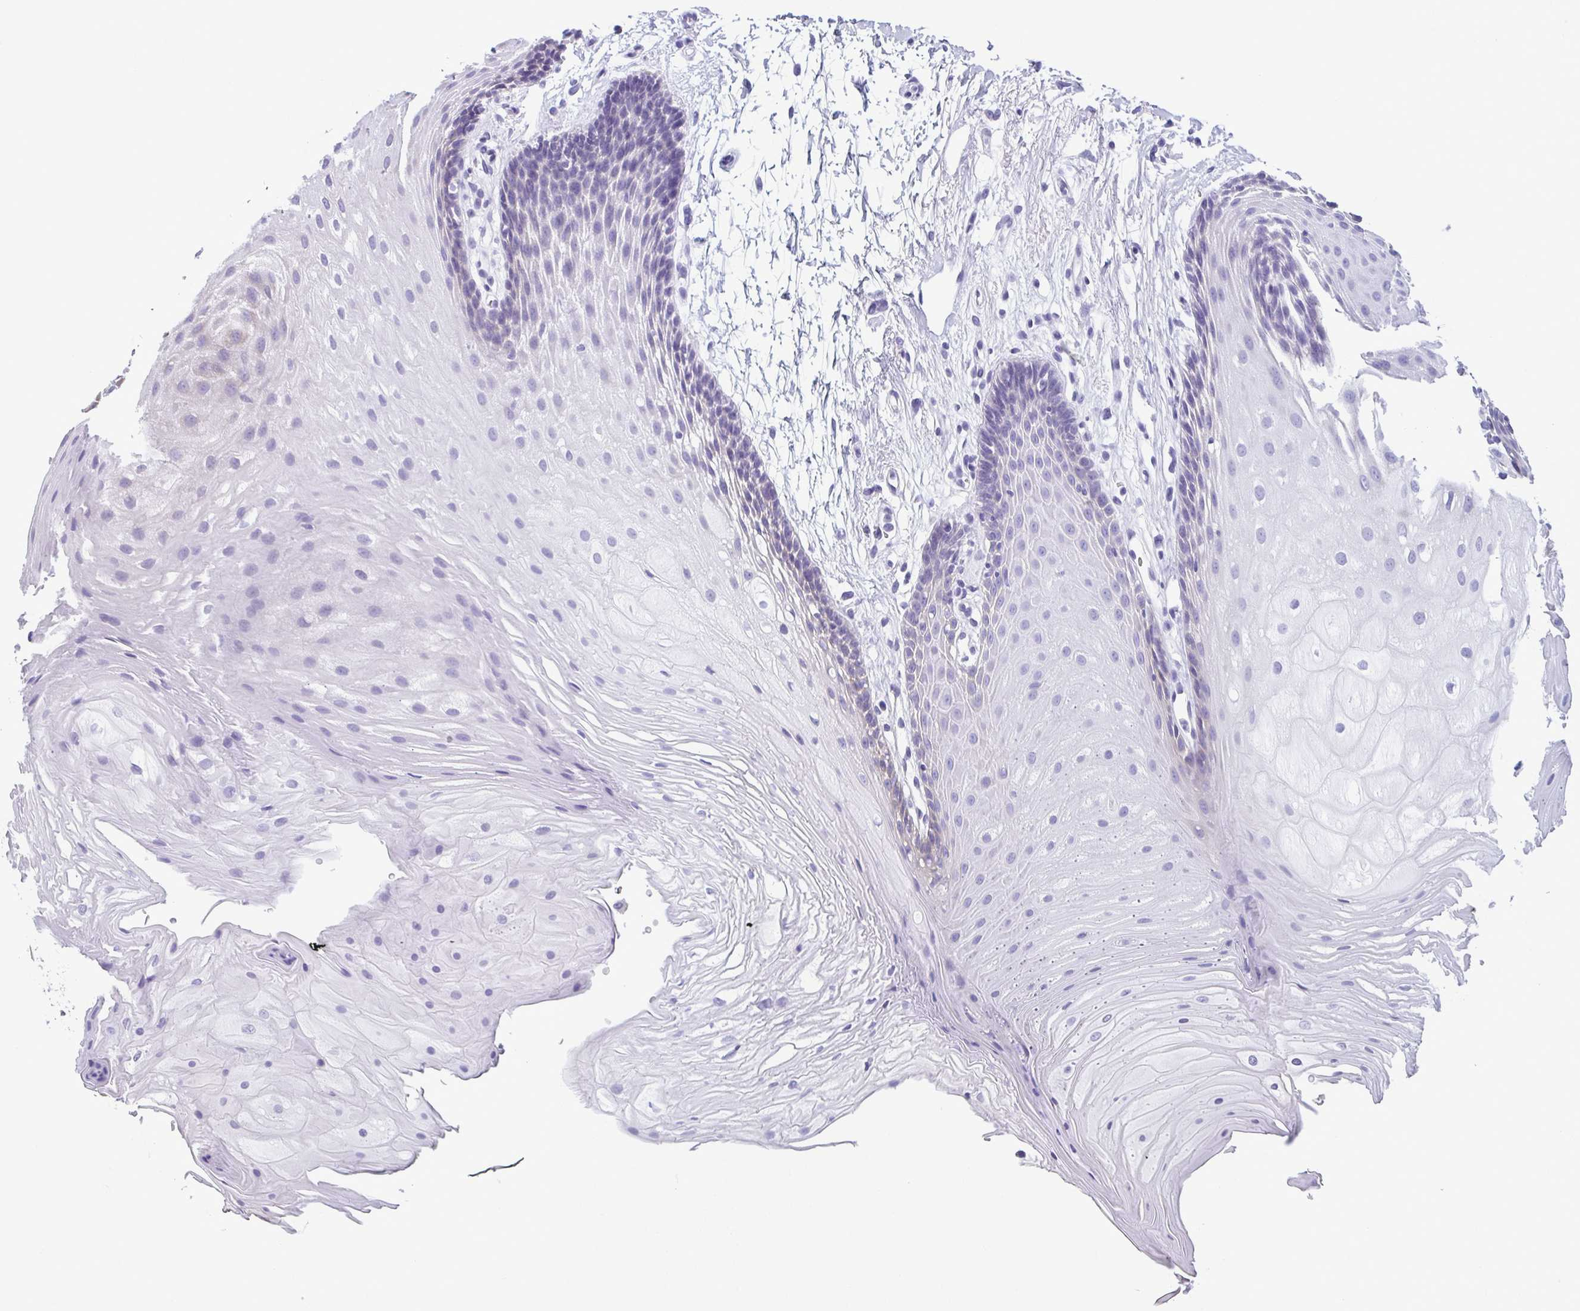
{"staining": {"intensity": "weak", "quantity": "<25%", "location": "cytoplasmic/membranous"}, "tissue": "oral mucosa", "cell_type": "Squamous epithelial cells", "image_type": "normal", "snomed": [{"axis": "morphology", "description": "Normal tissue, NOS"}, {"axis": "morphology", "description": "Squamous cell carcinoma, NOS"}, {"axis": "topography", "description": "Oral tissue"}, {"axis": "topography", "description": "Tounge, NOS"}, {"axis": "topography", "description": "Head-Neck"}], "caption": "Immunohistochemistry (IHC) image of unremarkable human oral mucosa stained for a protein (brown), which demonstrates no staining in squamous epithelial cells. The staining was performed using DAB (3,3'-diaminobenzidine) to visualize the protein expression in brown, while the nuclei were stained in blue with hematoxylin (Magnification: 20x).", "gene": "TMEM108", "patient": {"sex": "male", "age": 62}}